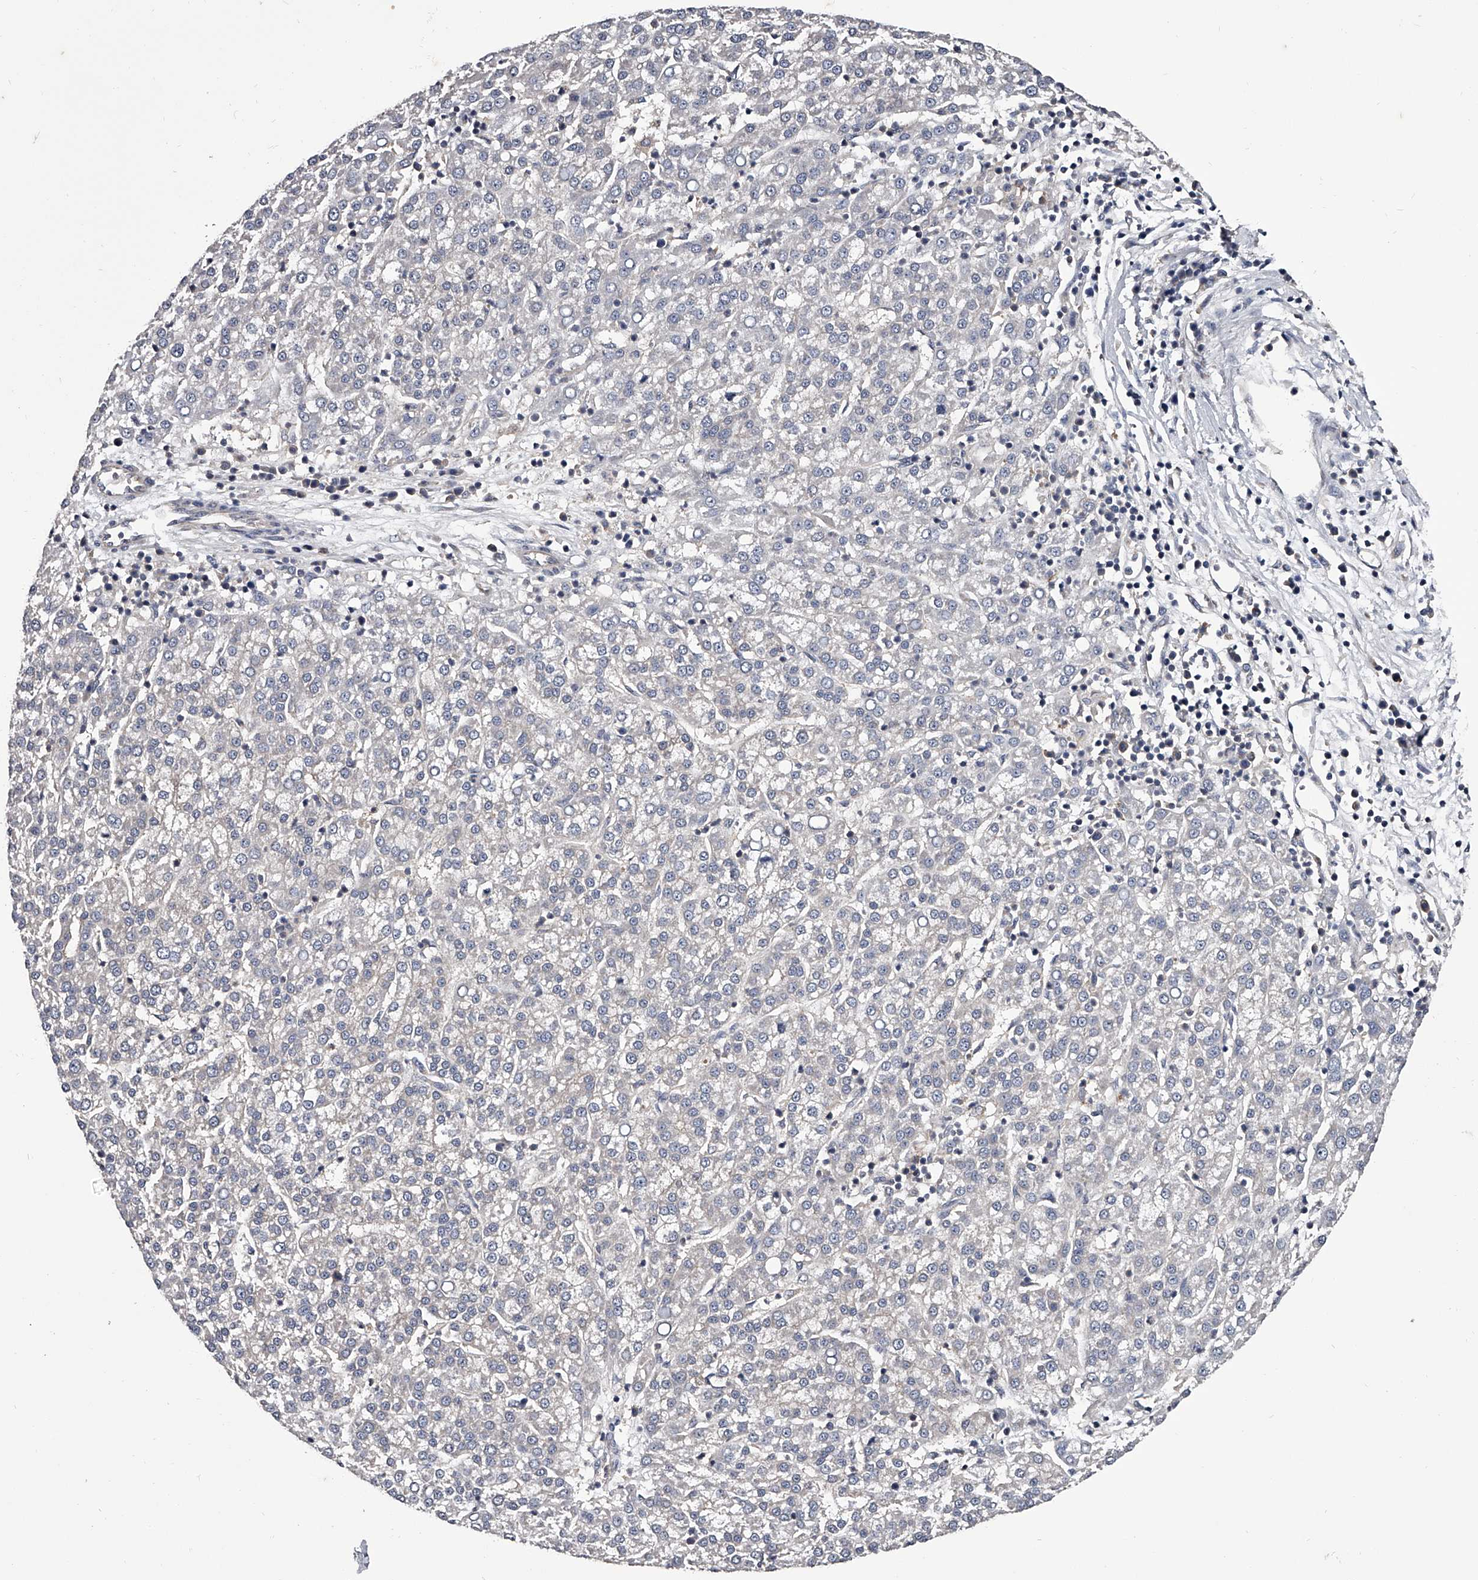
{"staining": {"intensity": "negative", "quantity": "none", "location": "none"}, "tissue": "liver cancer", "cell_type": "Tumor cells", "image_type": "cancer", "snomed": [{"axis": "morphology", "description": "Carcinoma, Hepatocellular, NOS"}, {"axis": "topography", "description": "Liver"}], "caption": "High magnification brightfield microscopy of hepatocellular carcinoma (liver) stained with DAB (brown) and counterstained with hematoxylin (blue): tumor cells show no significant staining.", "gene": "GAPVD1", "patient": {"sex": "female", "age": 58}}